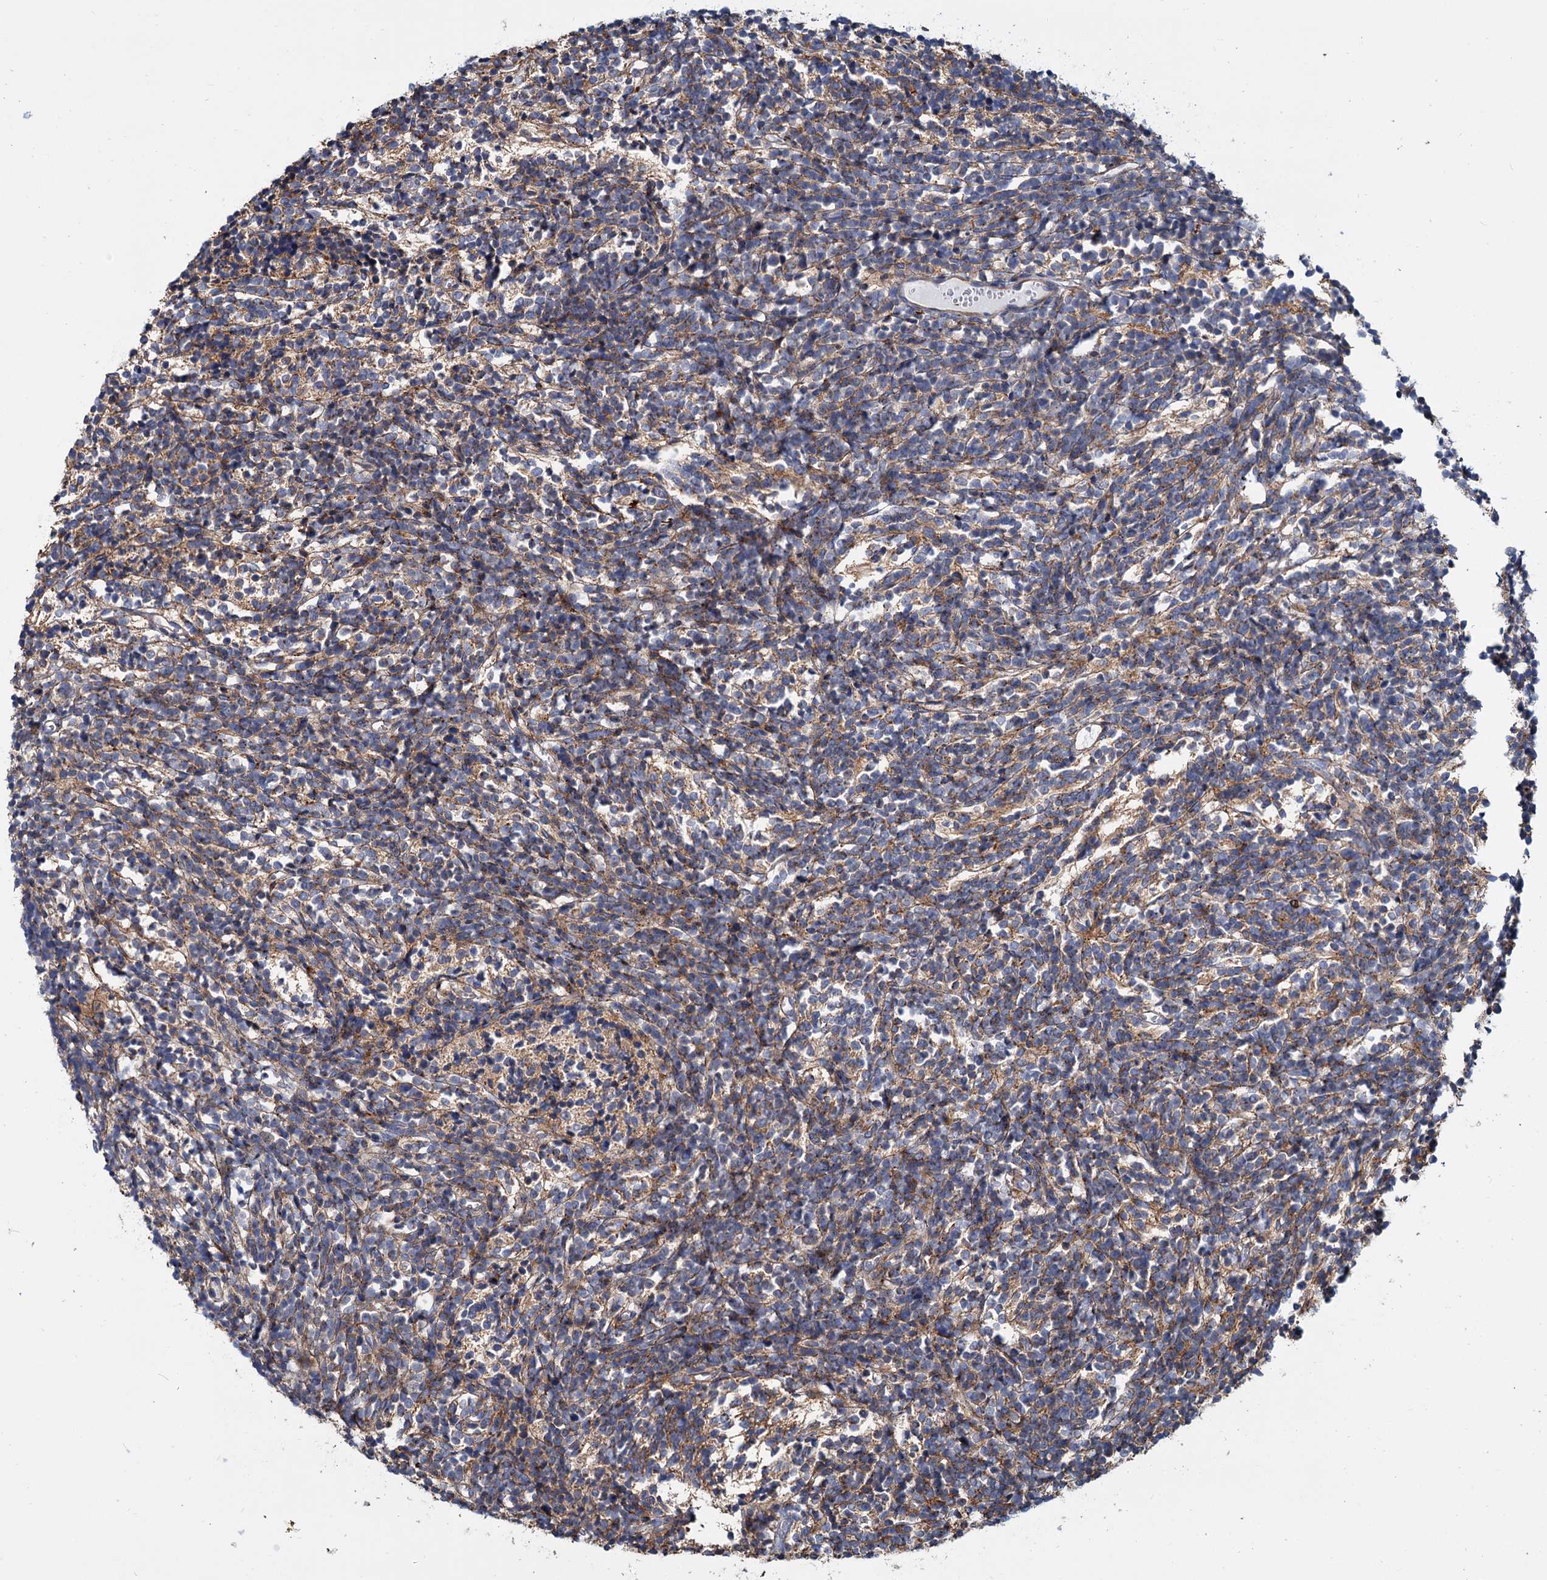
{"staining": {"intensity": "weak", "quantity": "25%-75%", "location": "cytoplasmic/membranous"}, "tissue": "glioma", "cell_type": "Tumor cells", "image_type": "cancer", "snomed": [{"axis": "morphology", "description": "Glioma, malignant, Low grade"}, {"axis": "topography", "description": "Brain"}], "caption": "DAB (3,3'-diaminobenzidine) immunohistochemical staining of malignant glioma (low-grade) displays weak cytoplasmic/membranous protein staining in about 25%-75% of tumor cells.", "gene": "PSEN1", "patient": {"sex": "female", "age": 1}}